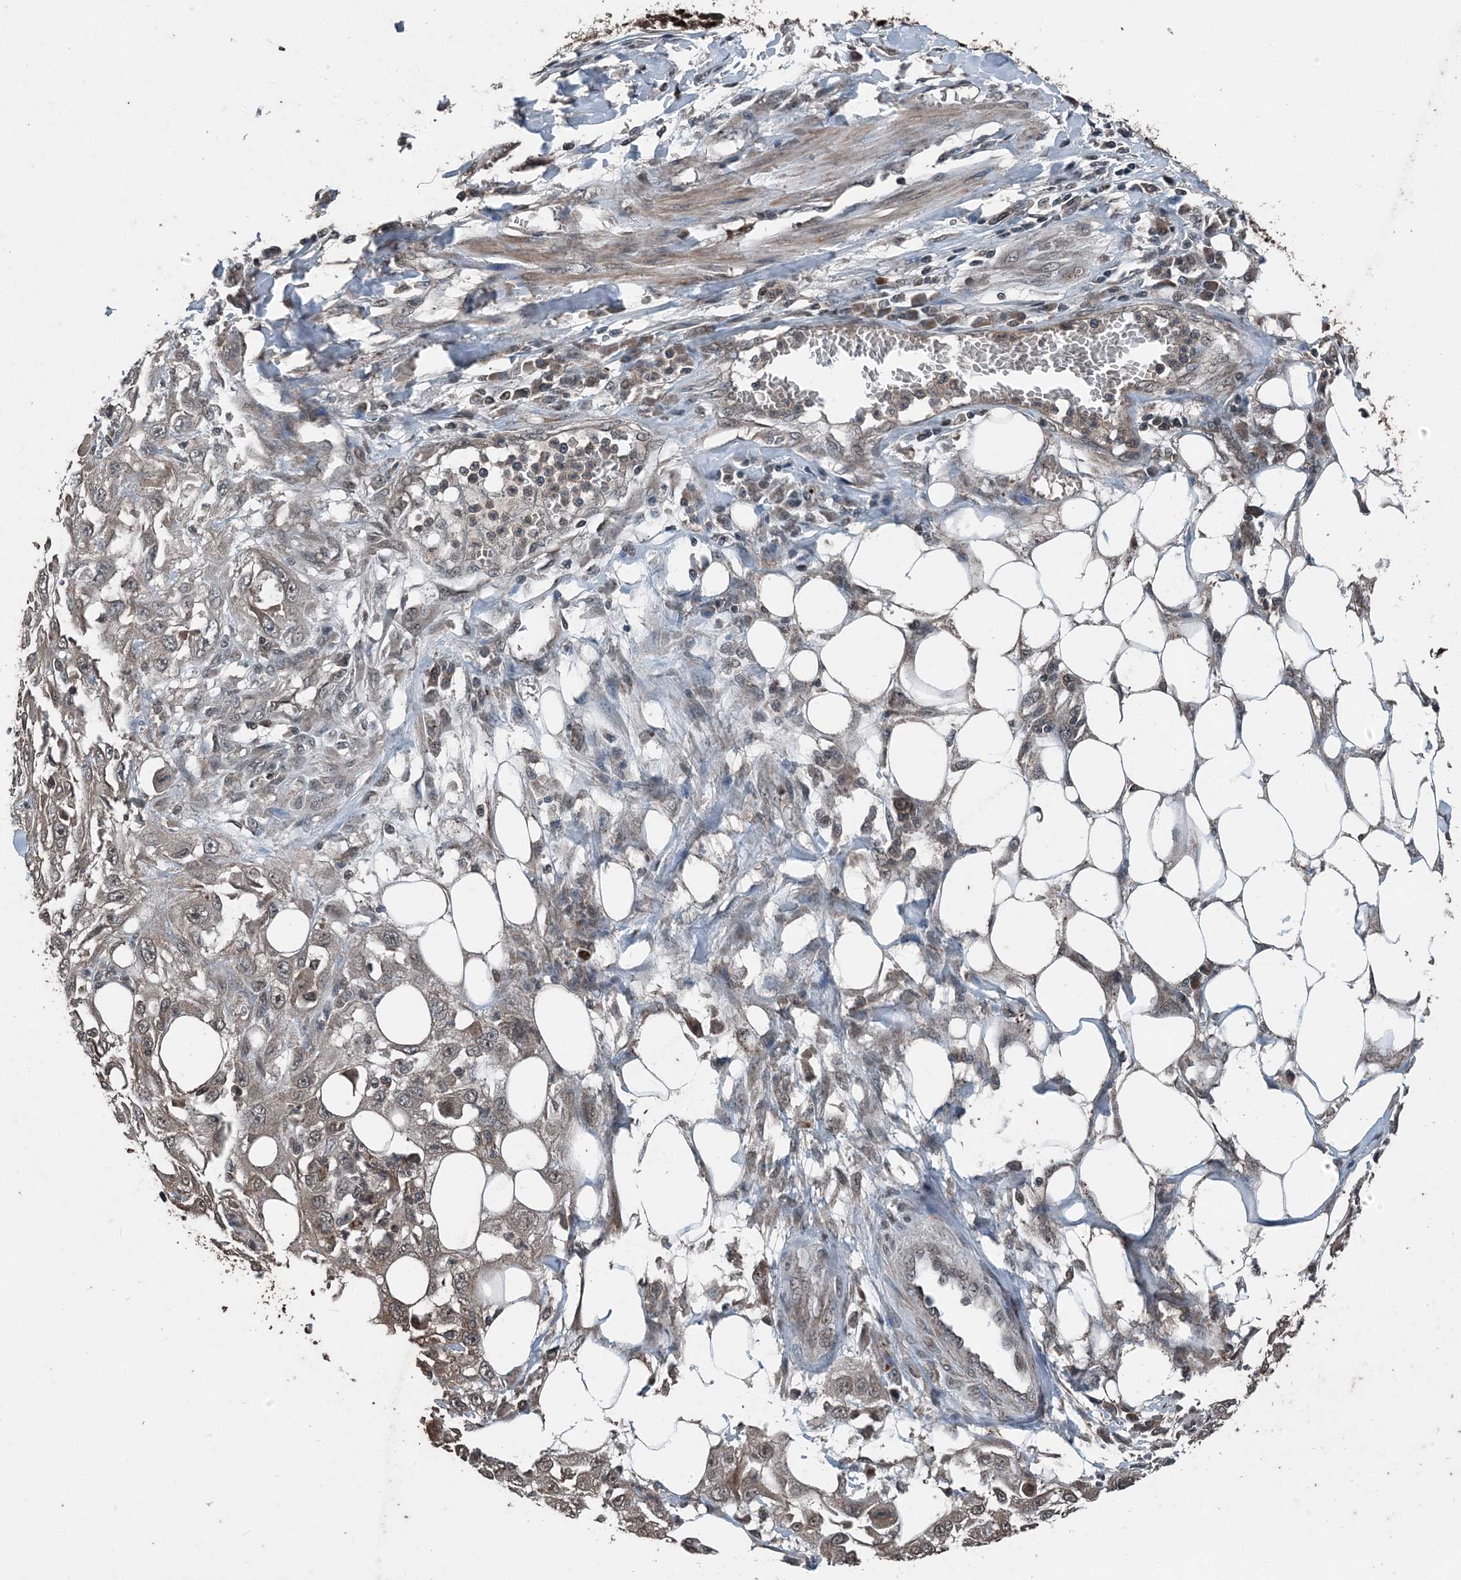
{"staining": {"intensity": "moderate", "quantity": "<25%", "location": "cytoplasmic/membranous"}, "tissue": "skin cancer", "cell_type": "Tumor cells", "image_type": "cancer", "snomed": [{"axis": "morphology", "description": "Squamous cell carcinoma, NOS"}, {"axis": "topography", "description": "Skin"}], "caption": "Immunohistochemistry (IHC) of human skin squamous cell carcinoma displays low levels of moderate cytoplasmic/membranous positivity in approximately <25% of tumor cells.", "gene": "CFL1", "patient": {"sex": "male", "age": 75}}